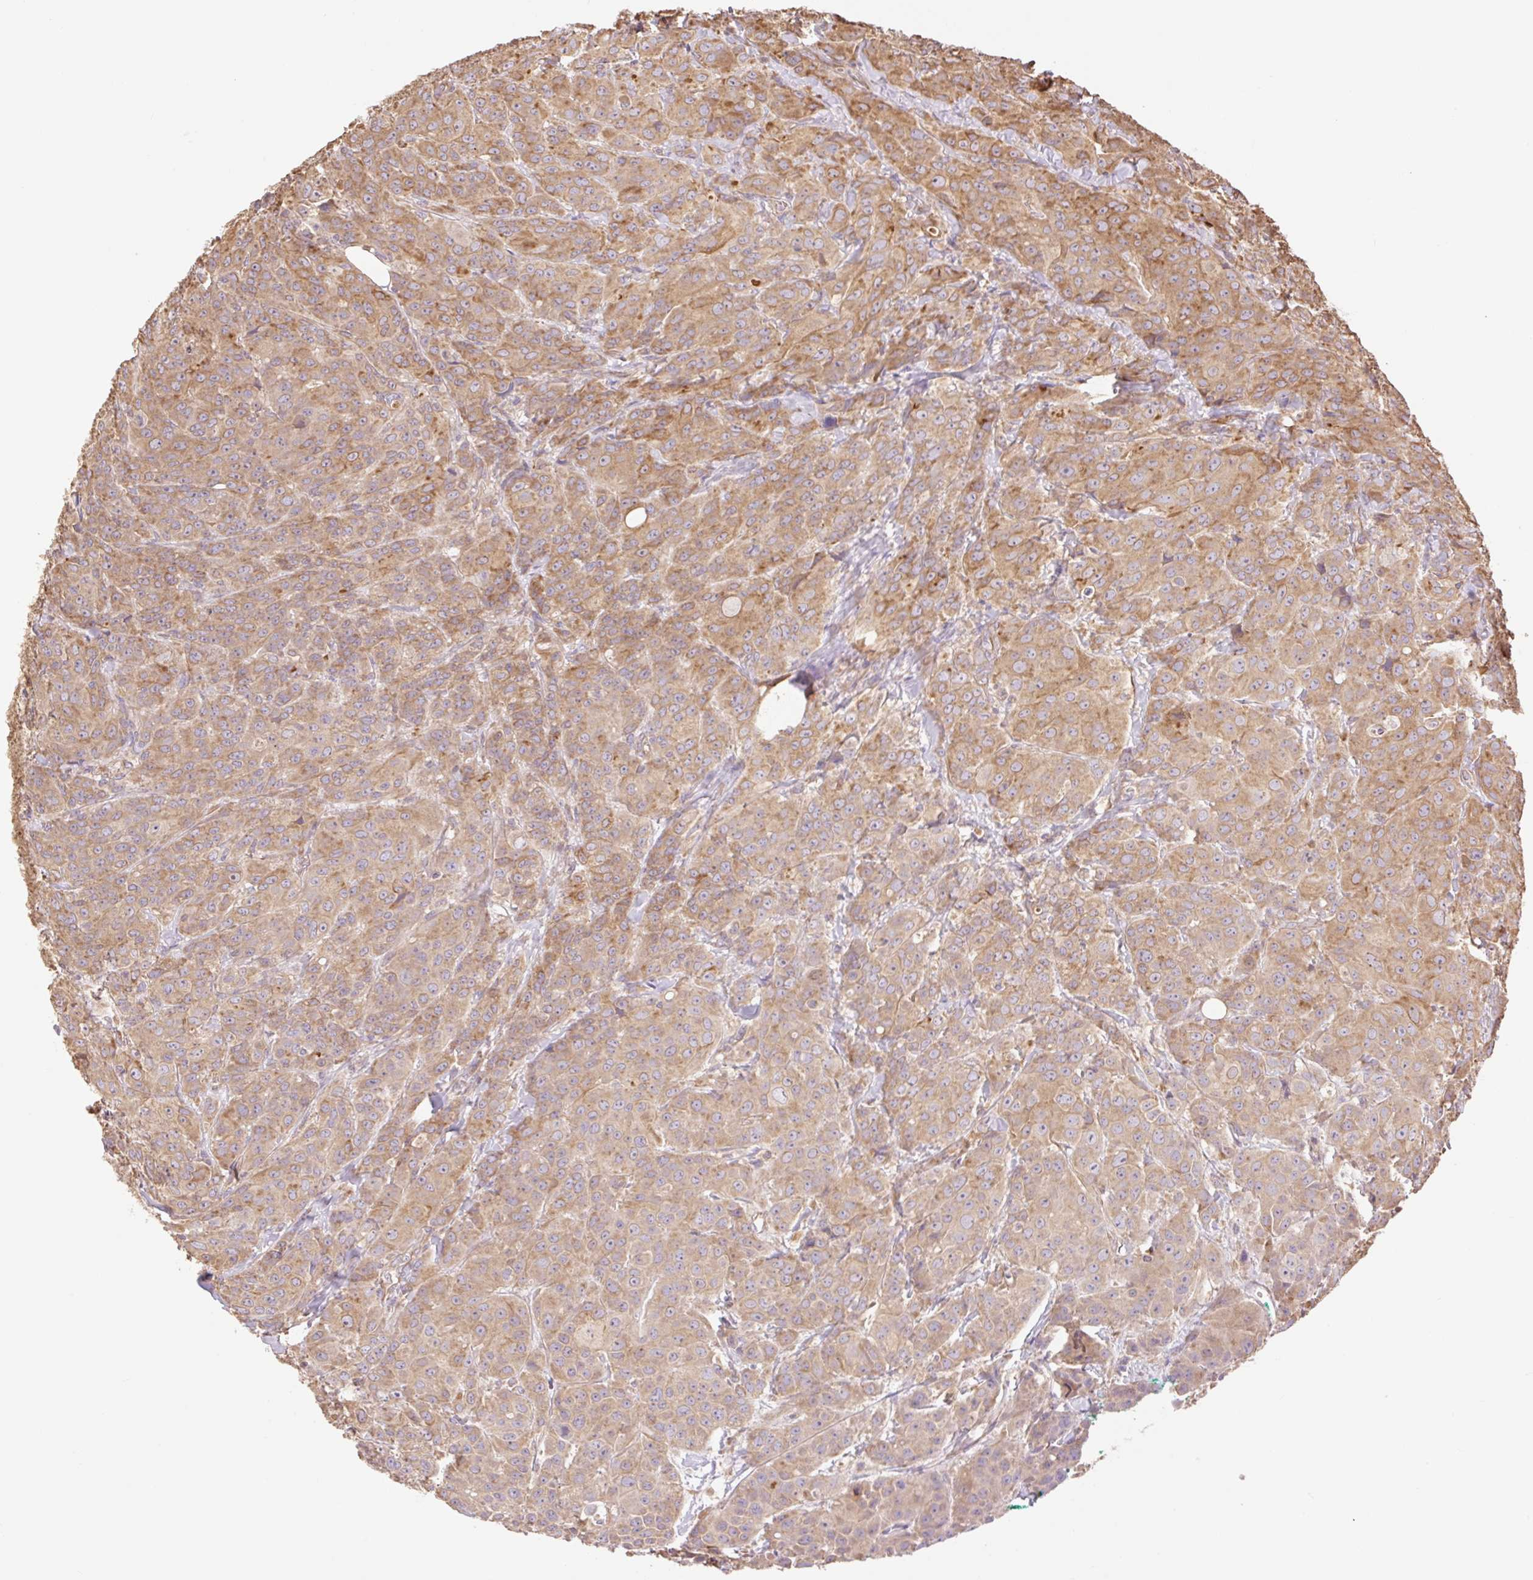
{"staining": {"intensity": "moderate", "quantity": ">75%", "location": "cytoplasmic/membranous"}, "tissue": "breast cancer", "cell_type": "Tumor cells", "image_type": "cancer", "snomed": [{"axis": "morphology", "description": "Normal tissue, NOS"}, {"axis": "morphology", "description": "Duct carcinoma"}, {"axis": "topography", "description": "Breast"}], "caption": "The histopathology image shows a brown stain indicating the presence of a protein in the cytoplasmic/membranous of tumor cells in breast intraductal carcinoma.", "gene": "DESI1", "patient": {"sex": "female", "age": 43}}